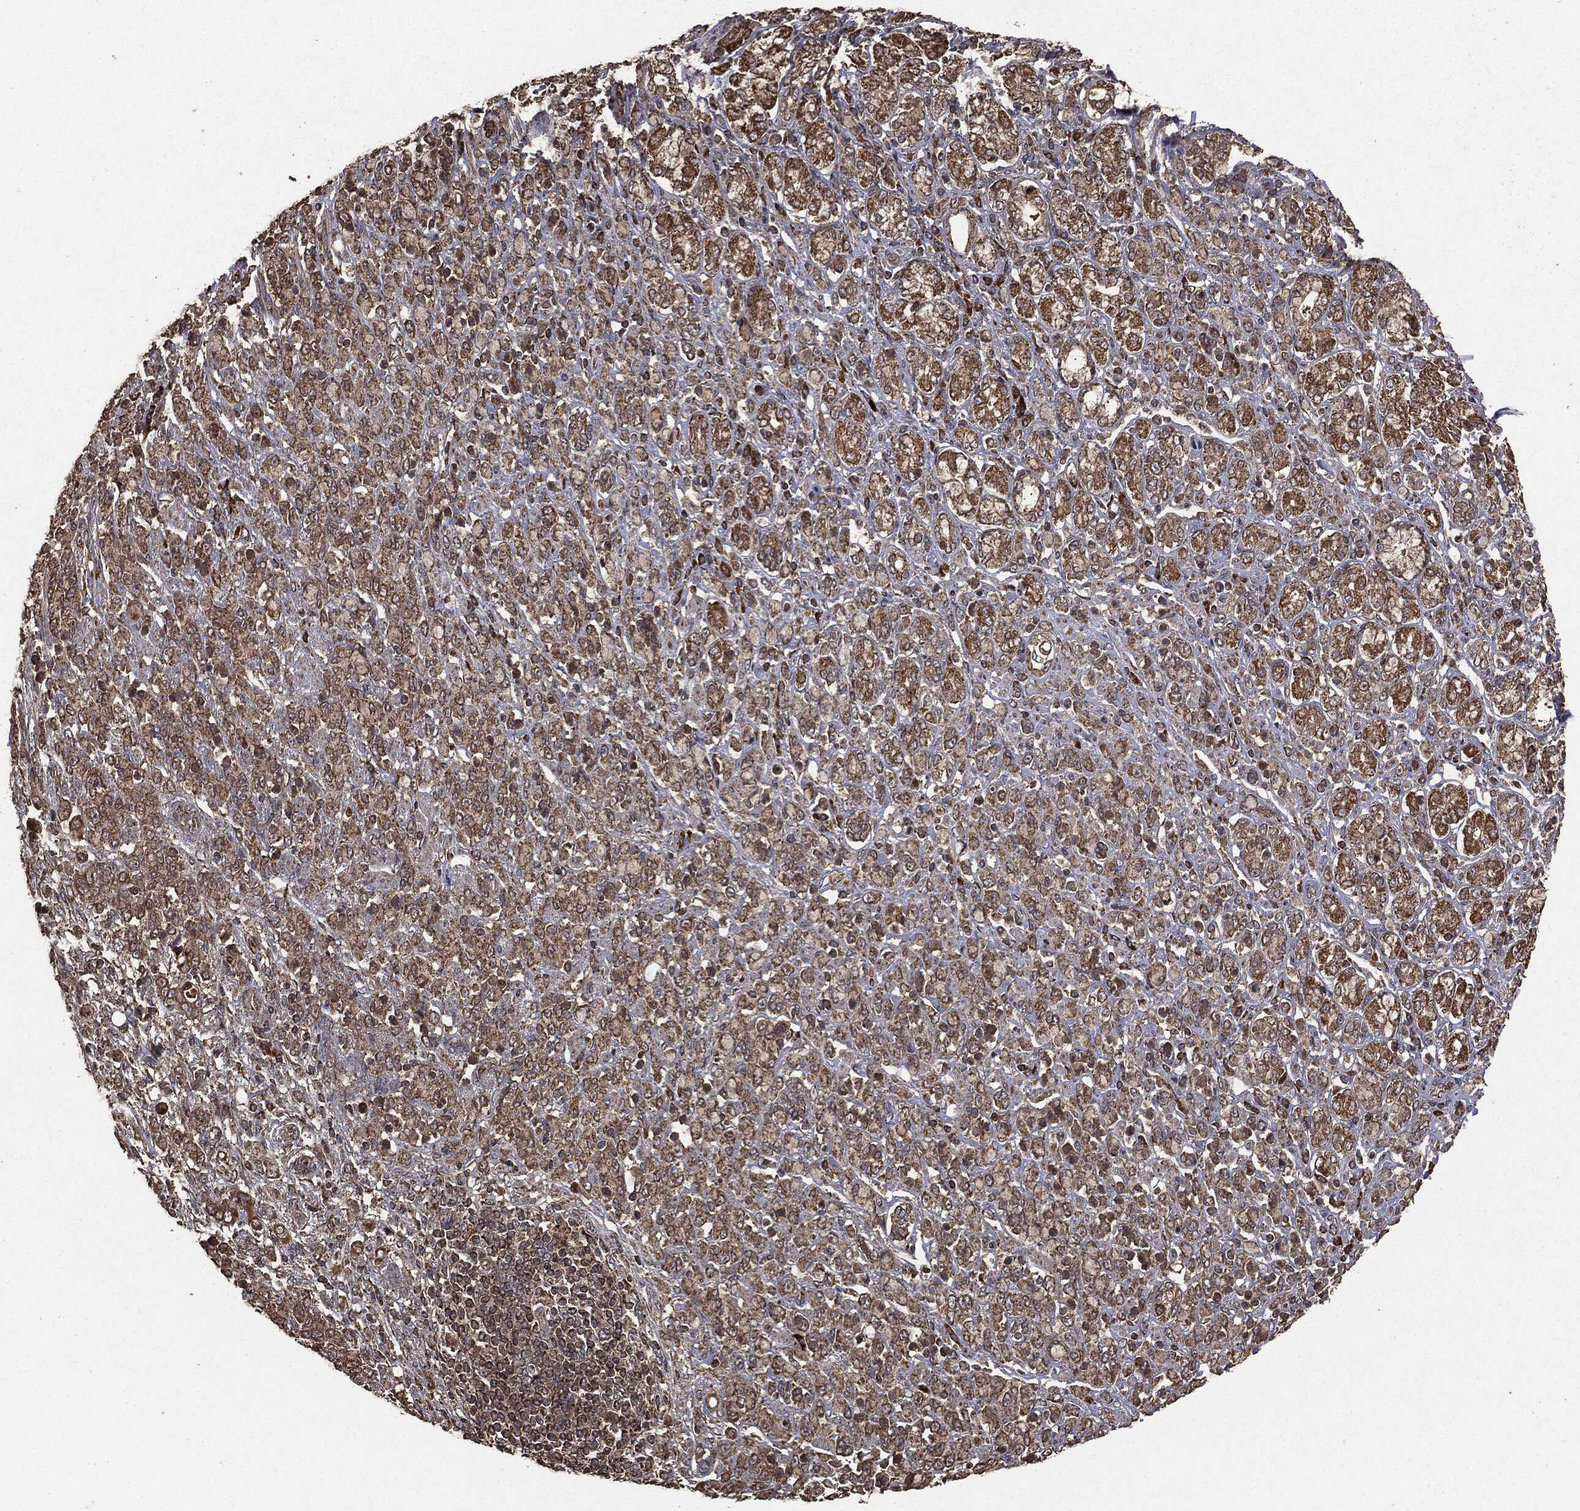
{"staining": {"intensity": "moderate", "quantity": ">75%", "location": "cytoplasmic/membranous"}, "tissue": "stomach cancer", "cell_type": "Tumor cells", "image_type": "cancer", "snomed": [{"axis": "morphology", "description": "Normal tissue, NOS"}, {"axis": "morphology", "description": "Adenocarcinoma, NOS"}, {"axis": "topography", "description": "Stomach"}], "caption": "This is an image of IHC staining of stomach cancer (adenocarcinoma), which shows moderate positivity in the cytoplasmic/membranous of tumor cells.", "gene": "MTOR", "patient": {"sex": "female", "age": 79}}